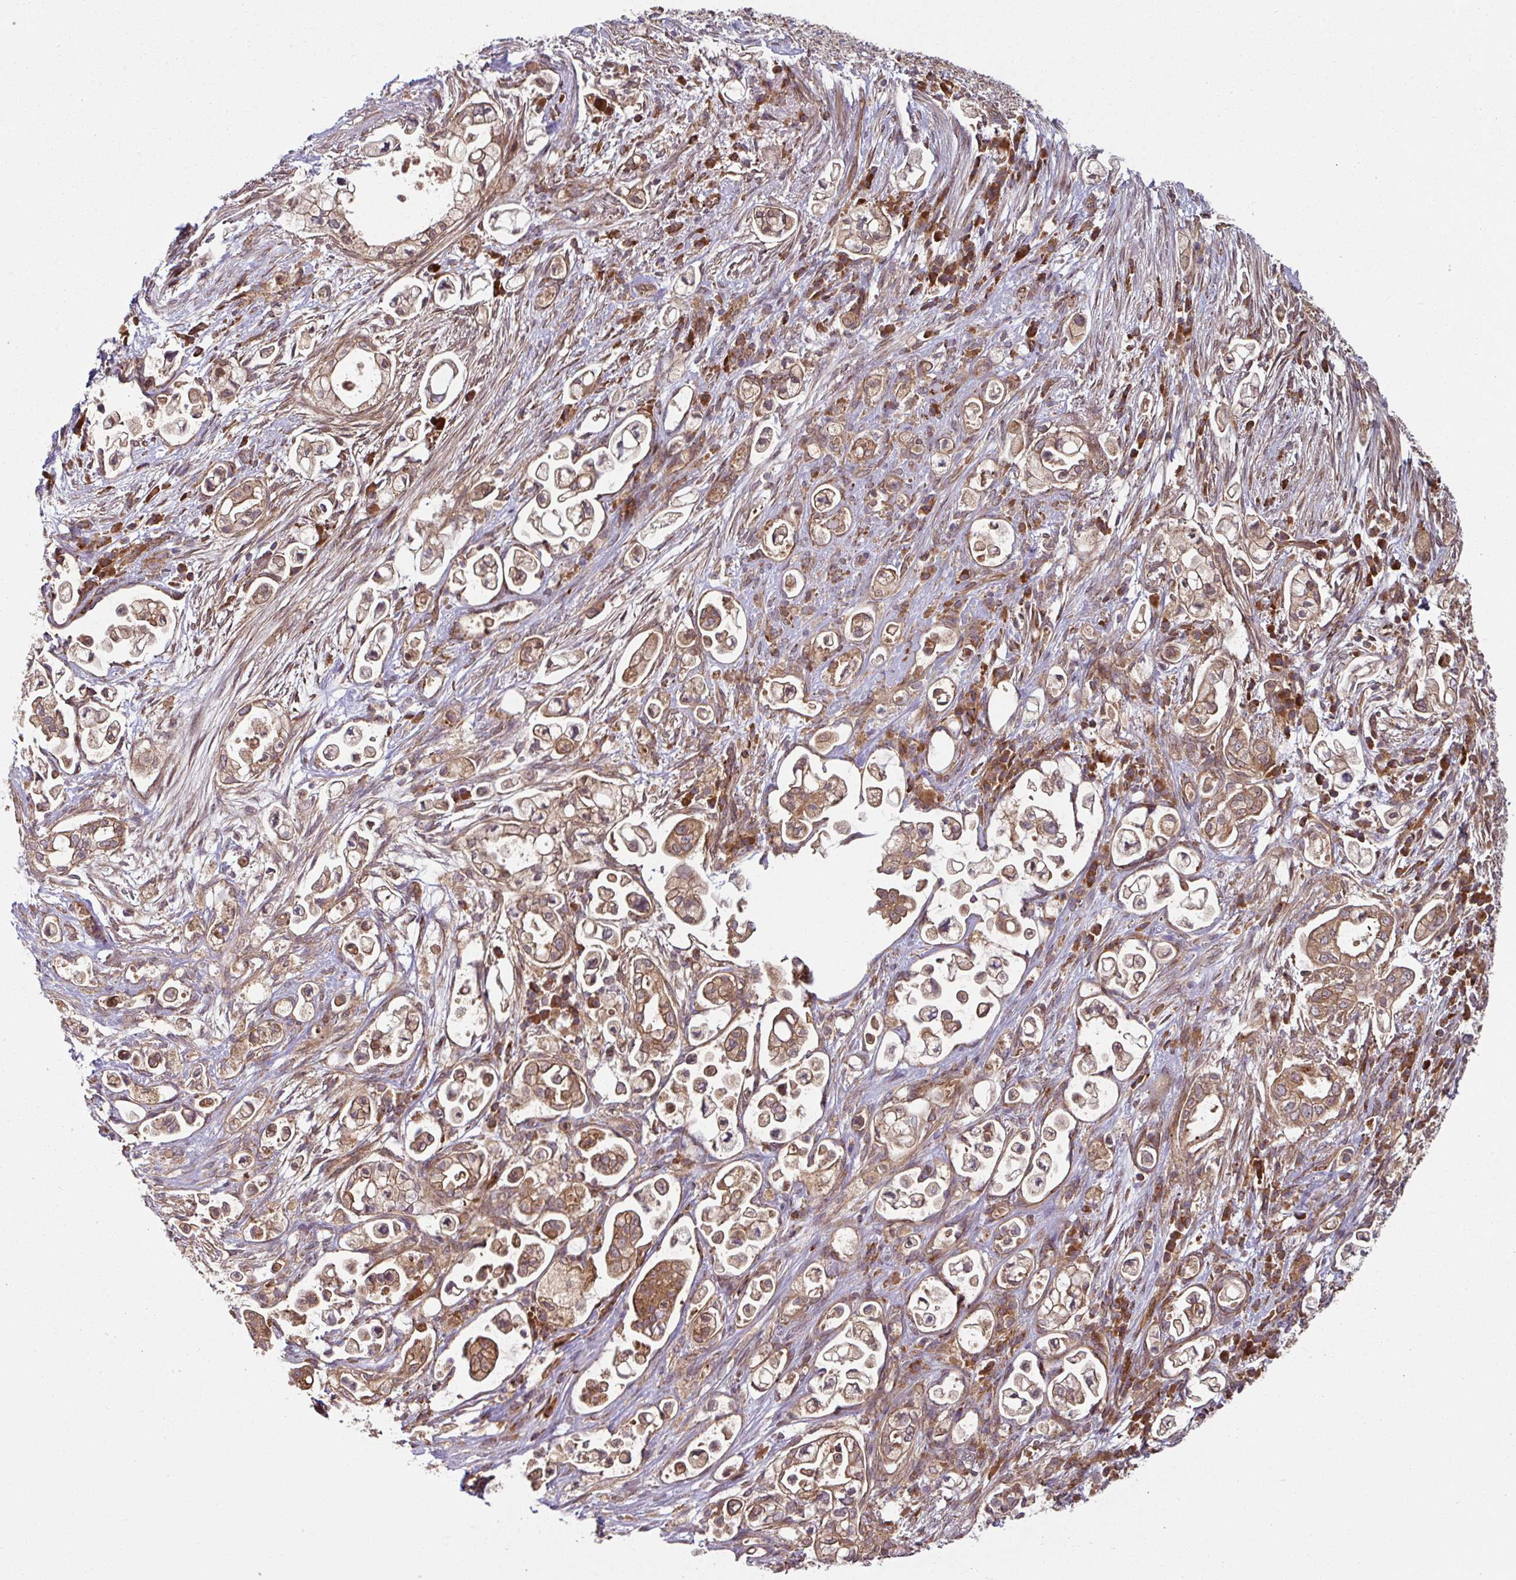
{"staining": {"intensity": "moderate", "quantity": ">75%", "location": "cytoplasmic/membranous"}, "tissue": "pancreatic cancer", "cell_type": "Tumor cells", "image_type": "cancer", "snomed": [{"axis": "morphology", "description": "Adenocarcinoma, NOS"}, {"axis": "topography", "description": "Pancreas"}], "caption": "Pancreatic adenocarcinoma stained with DAB (3,3'-diaminobenzidine) IHC exhibits medium levels of moderate cytoplasmic/membranous staining in approximately >75% of tumor cells.", "gene": "RAB5A", "patient": {"sex": "female", "age": 69}}